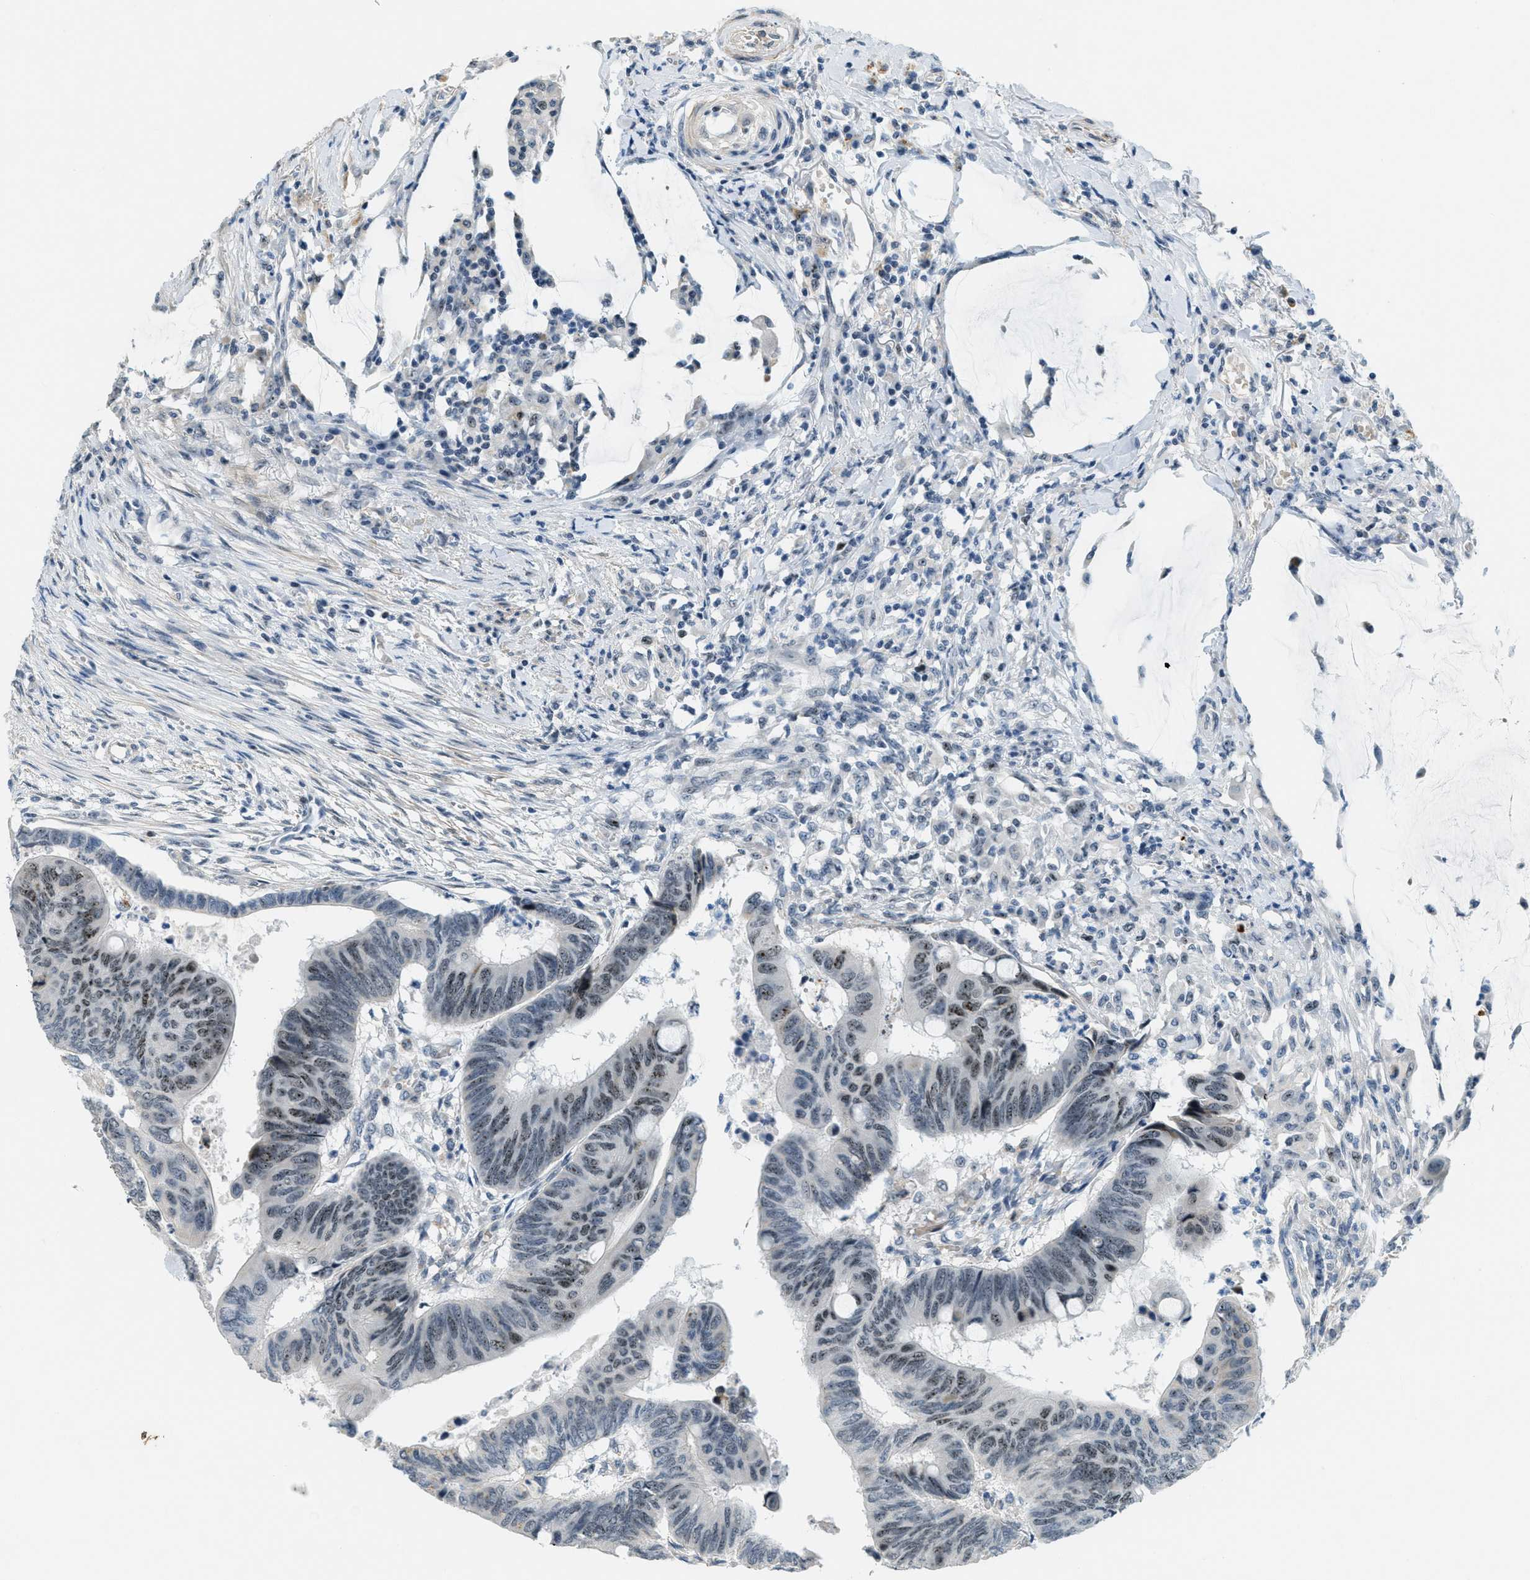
{"staining": {"intensity": "moderate", "quantity": "25%-75%", "location": "nuclear"}, "tissue": "colorectal cancer", "cell_type": "Tumor cells", "image_type": "cancer", "snomed": [{"axis": "morphology", "description": "Normal tissue, NOS"}, {"axis": "morphology", "description": "Adenocarcinoma, NOS"}, {"axis": "topography", "description": "Rectum"}, {"axis": "topography", "description": "Peripheral nerve tissue"}], "caption": "An IHC histopathology image of tumor tissue is shown. Protein staining in brown labels moderate nuclear positivity in colorectal cancer within tumor cells. Using DAB (brown) and hematoxylin (blue) stains, captured at high magnification using brightfield microscopy.", "gene": "DDX47", "patient": {"sex": "male", "age": 92}}